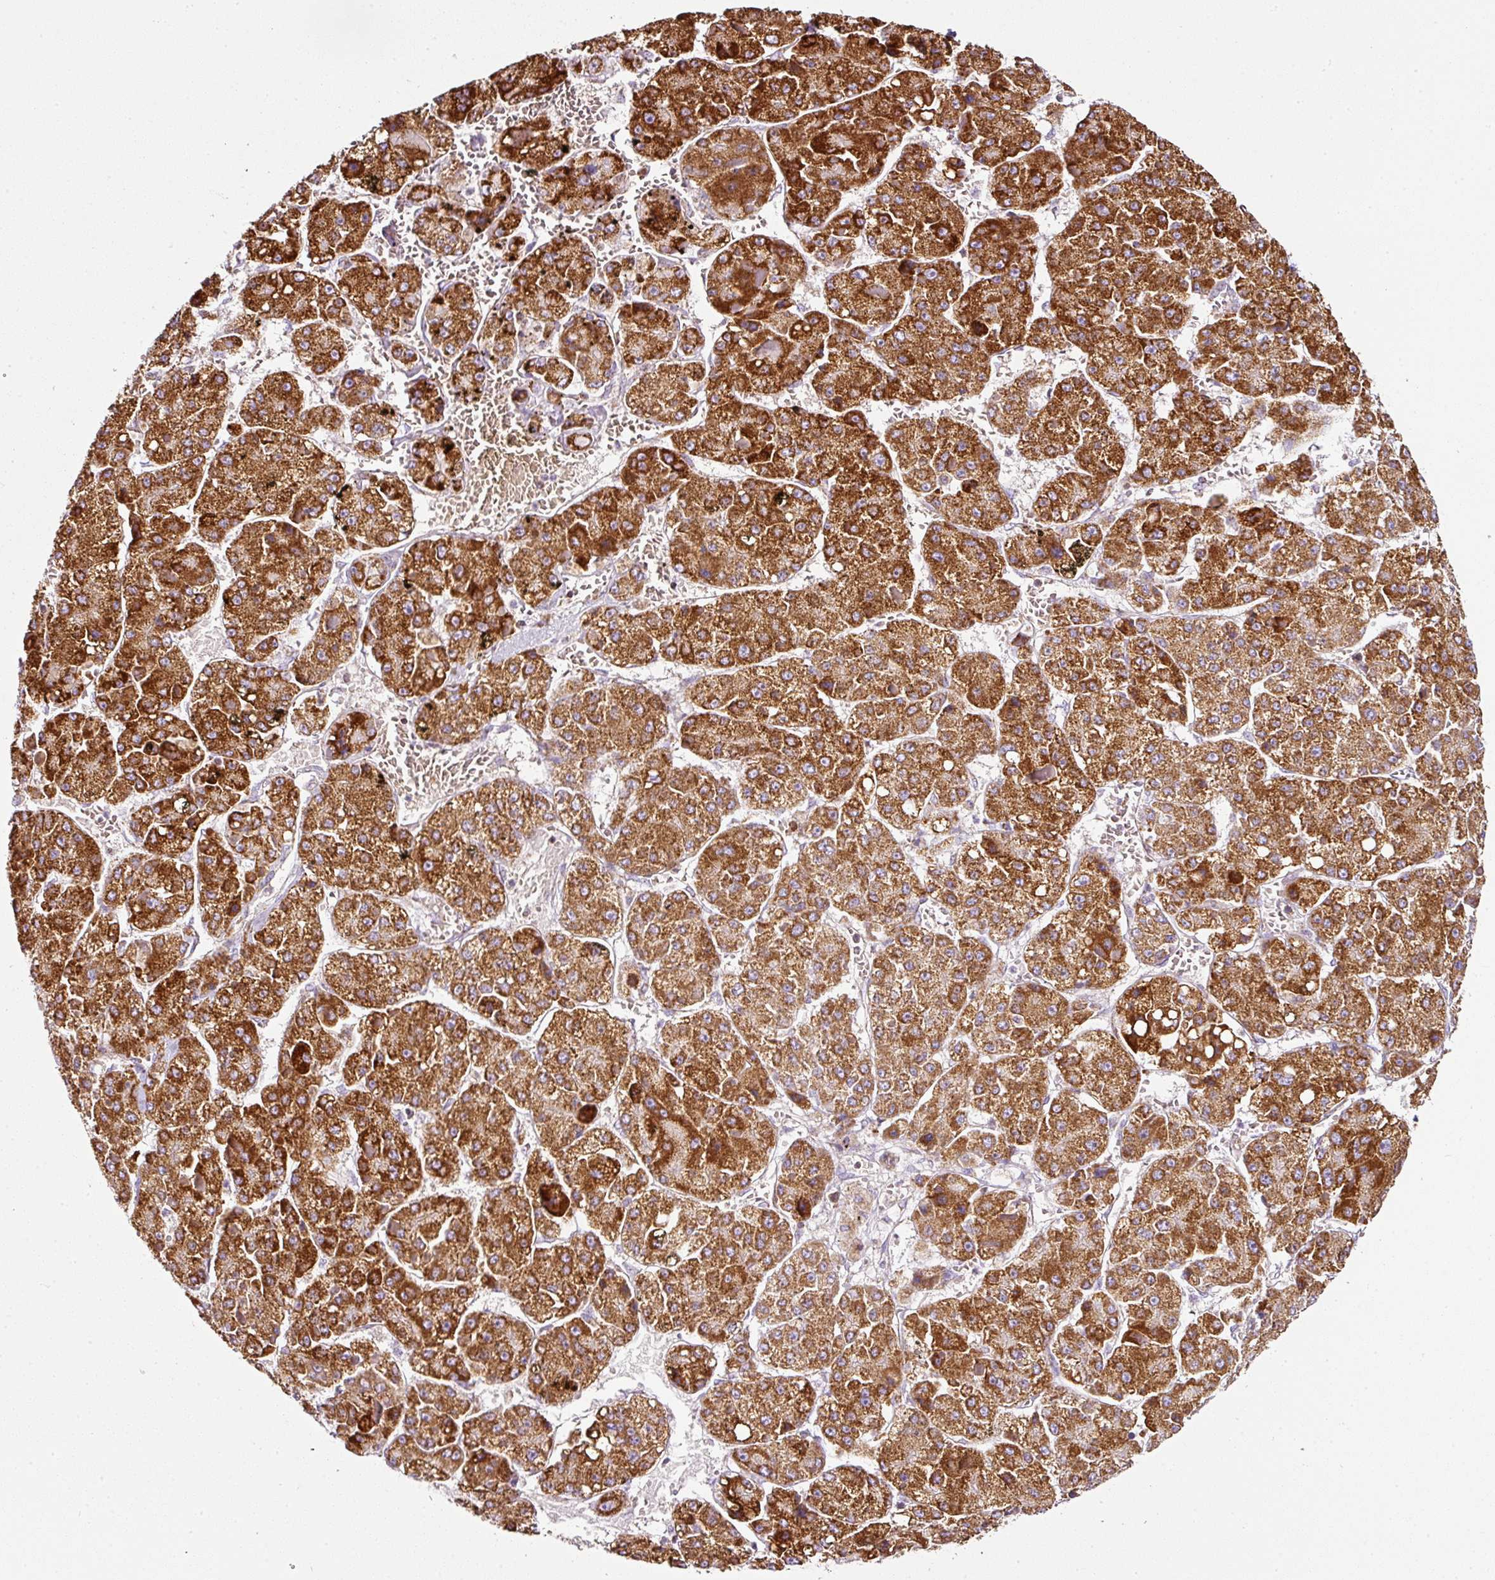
{"staining": {"intensity": "strong", "quantity": ">75%", "location": "cytoplasmic/membranous"}, "tissue": "liver cancer", "cell_type": "Tumor cells", "image_type": "cancer", "snomed": [{"axis": "morphology", "description": "Carcinoma, Hepatocellular, NOS"}, {"axis": "topography", "description": "Liver"}], "caption": "Immunohistochemistry (IHC) histopathology image of neoplastic tissue: liver cancer stained using IHC reveals high levels of strong protein expression localized specifically in the cytoplasmic/membranous of tumor cells, appearing as a cytoplasmic/membranous brown color.", "gene": "SDHA", "patient": {"sex": "female", "age": 73}}